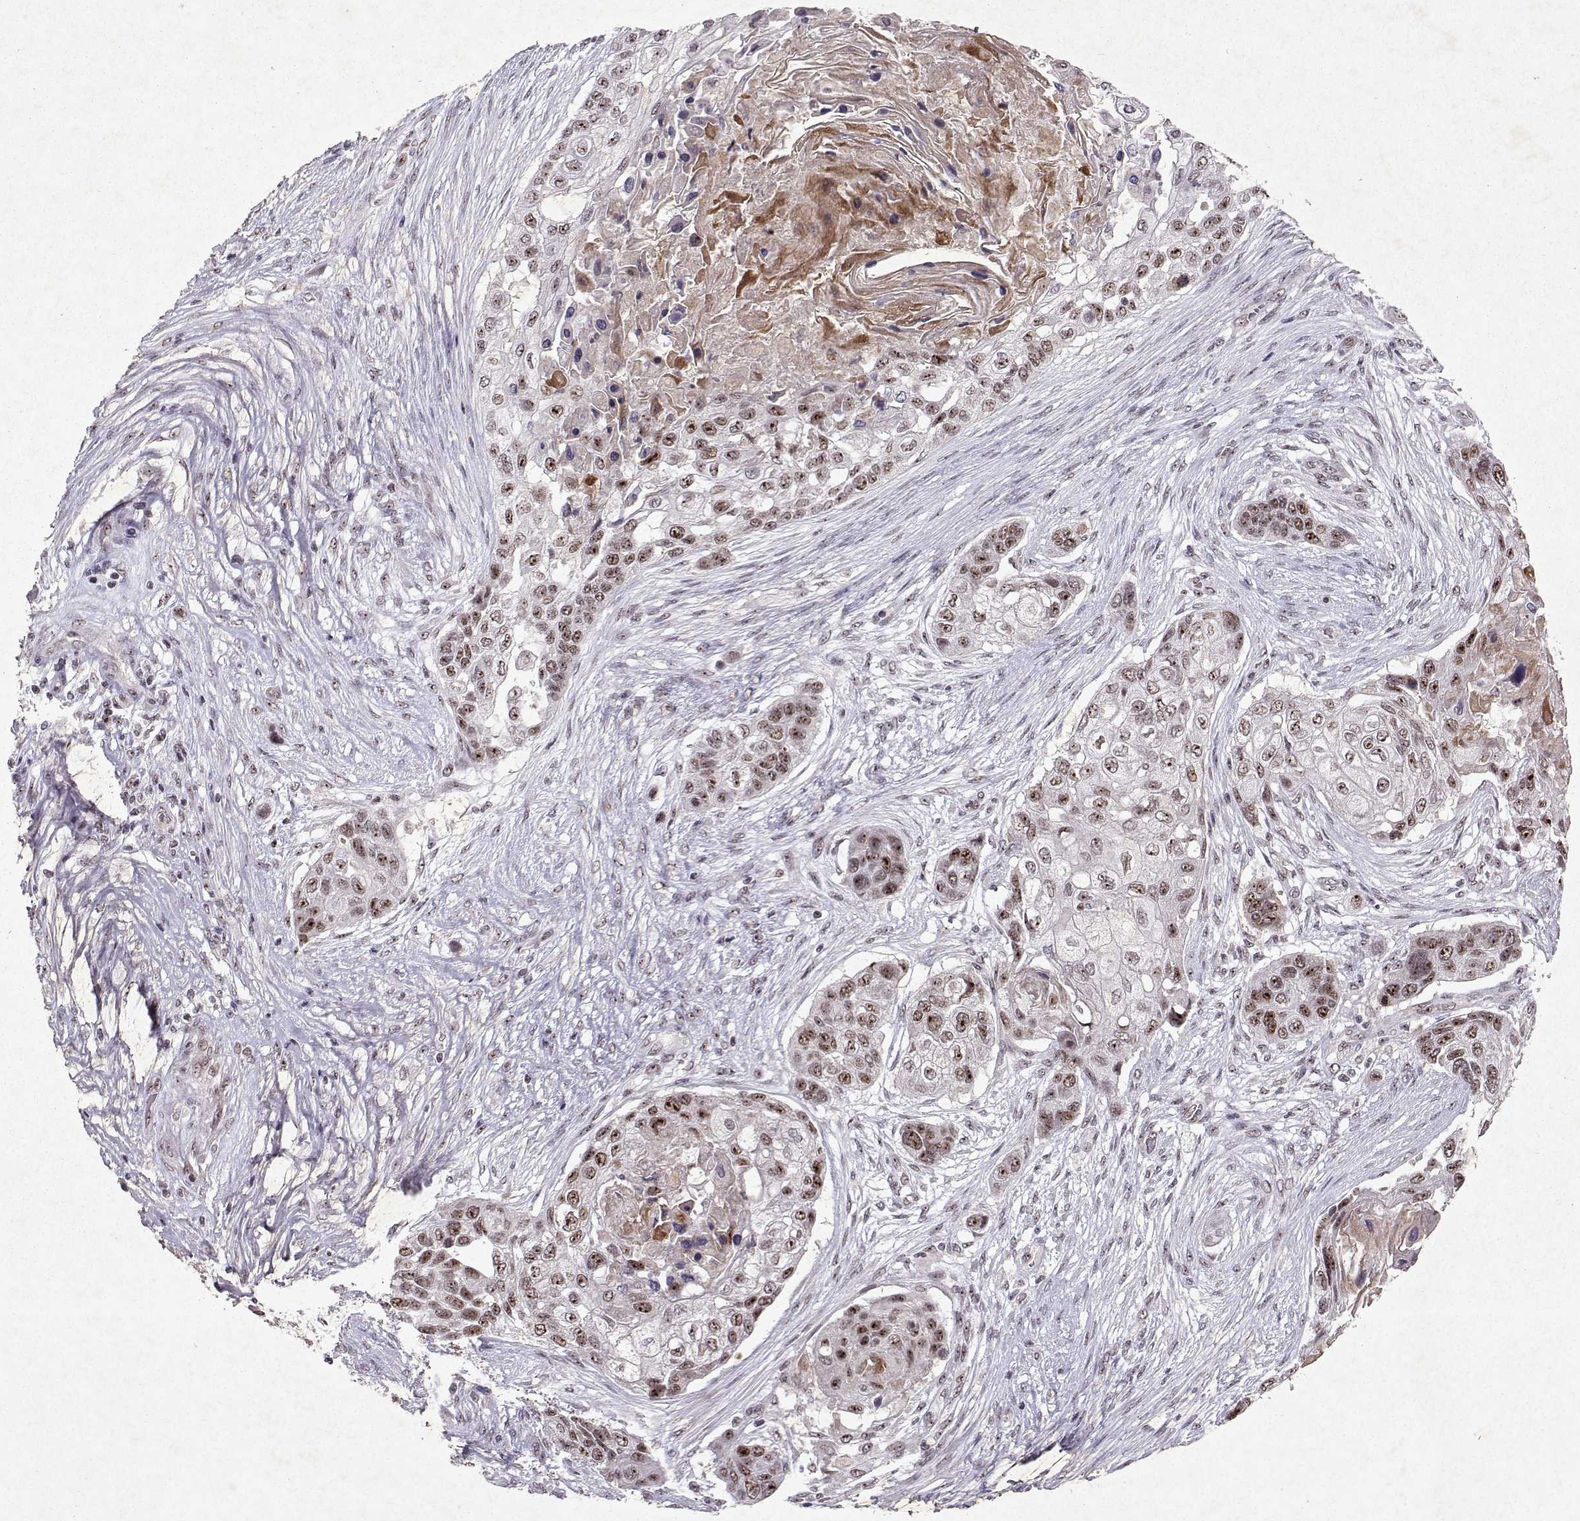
{"staining": {"intensity": "moderate", "quantity": ">75%", "location": "nuclear"}, "tissue": "lung cancer", "cell_type": "Tumor cells", "image_type": "cancer", "snomed": [{"axis": "morphology", "description": "Squamous cell carcinoma, NOS"}, {"axis": "topography", "description": "Lung"}], "caption": "IHC histopathology image of human squamous cell carcinoma (lung) stained for a protein (brown), which reveals medium levels of moderate nuclear positivity in approximately >75% of tumor cells.", "gene": "DDX56", "patient": {"sex": "male", "age": 69}}